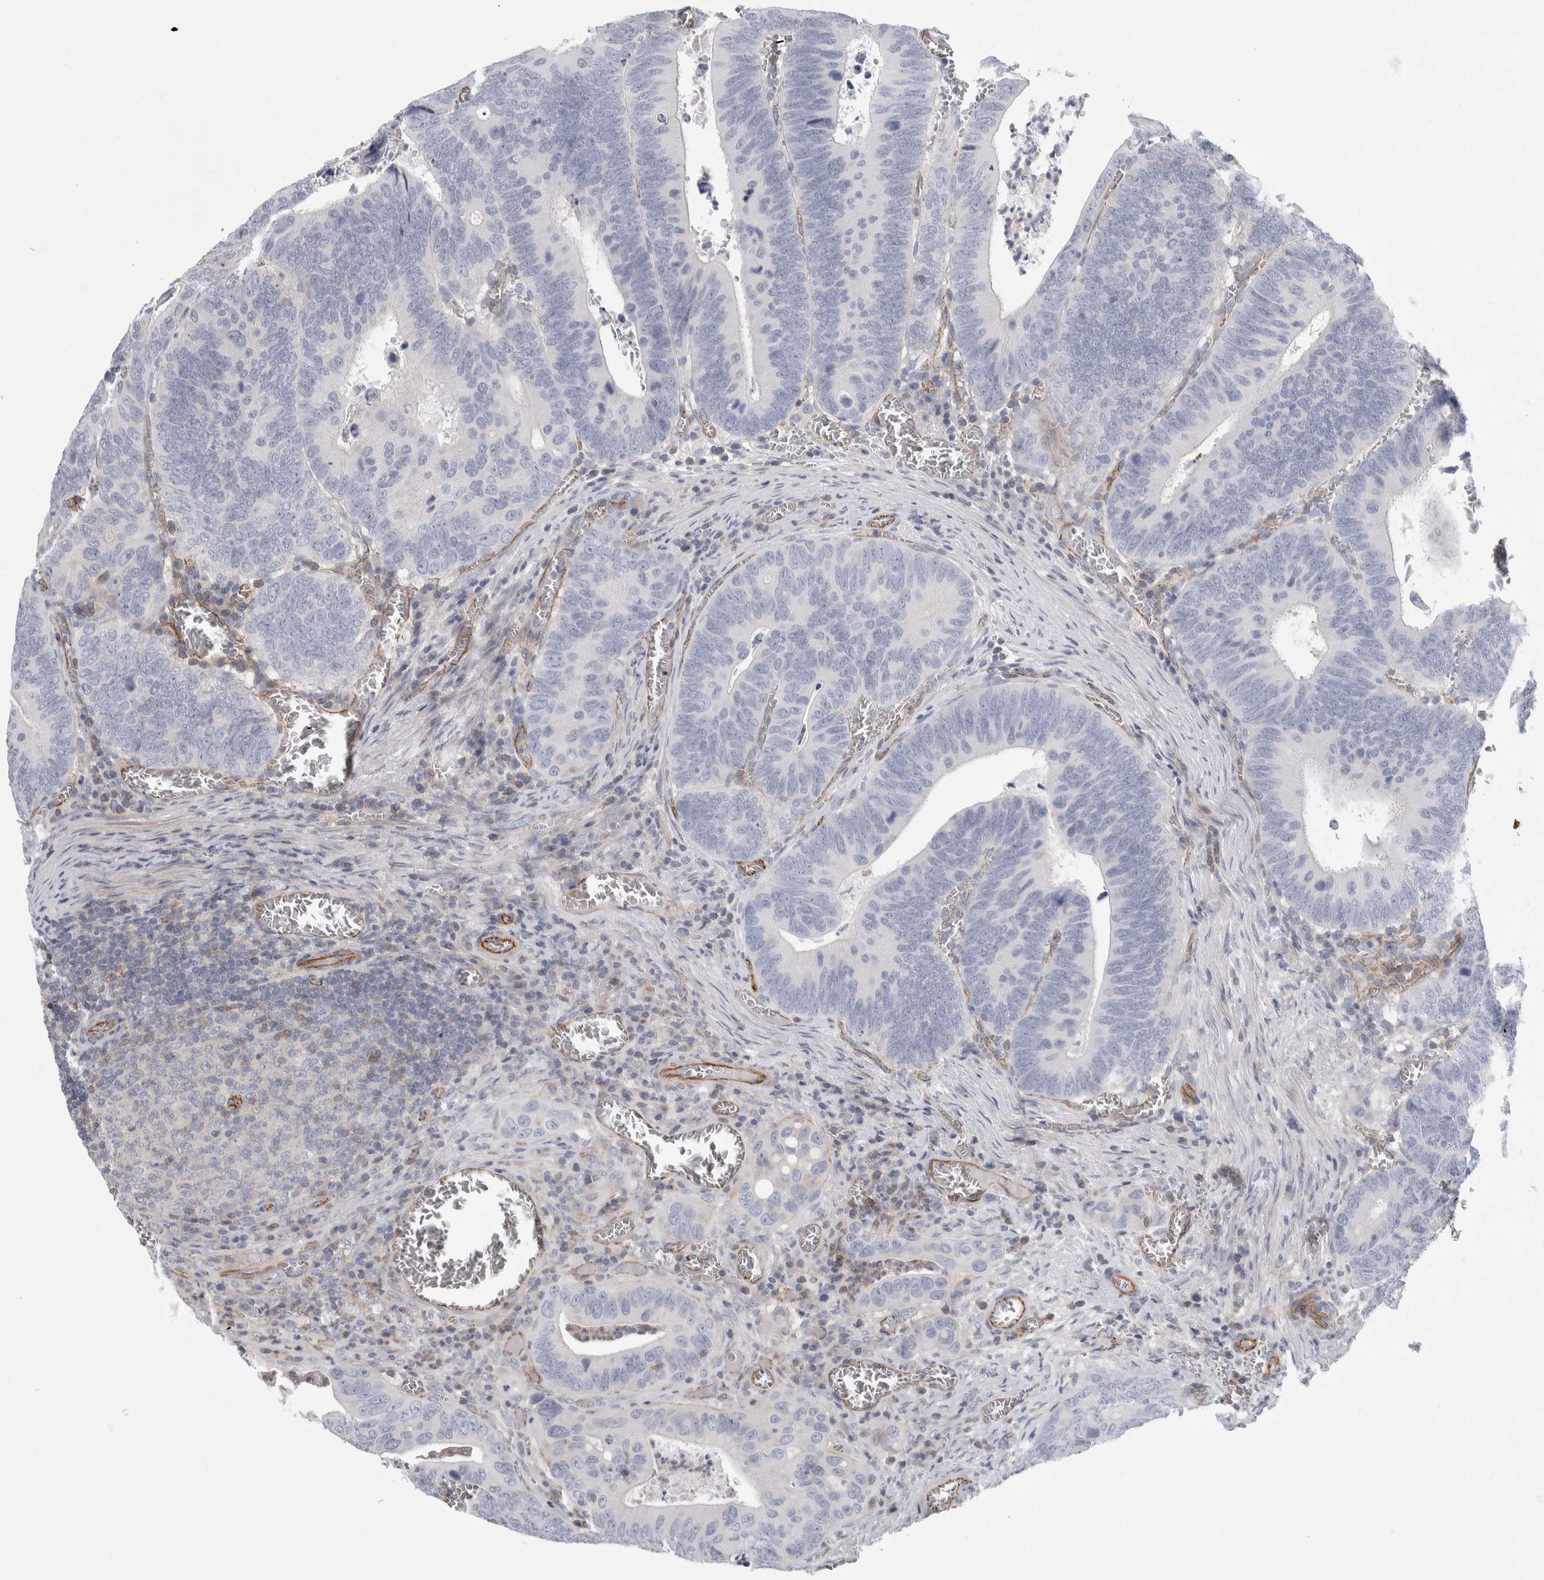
{"staining": {"intensity": "negative", "quantity": "none", "location": "none"}, "tissue": "colorectal cancer", "cell_type": "Tumor cells", "image_type": "cancer", "snomed": [{"axis": "morphology", "description": "Inflammation, NOS"}, {"axis": "morphology", "description": "Adenocarcinoma, NOS"}, {"axis": "topography", "description": "Colon"}], "caption": "Tumor cells show no significant positivity in adenocarcinoma (colorectal).", "gene": "ZNF862", "patient": {"sex": "male", "age": 72}}